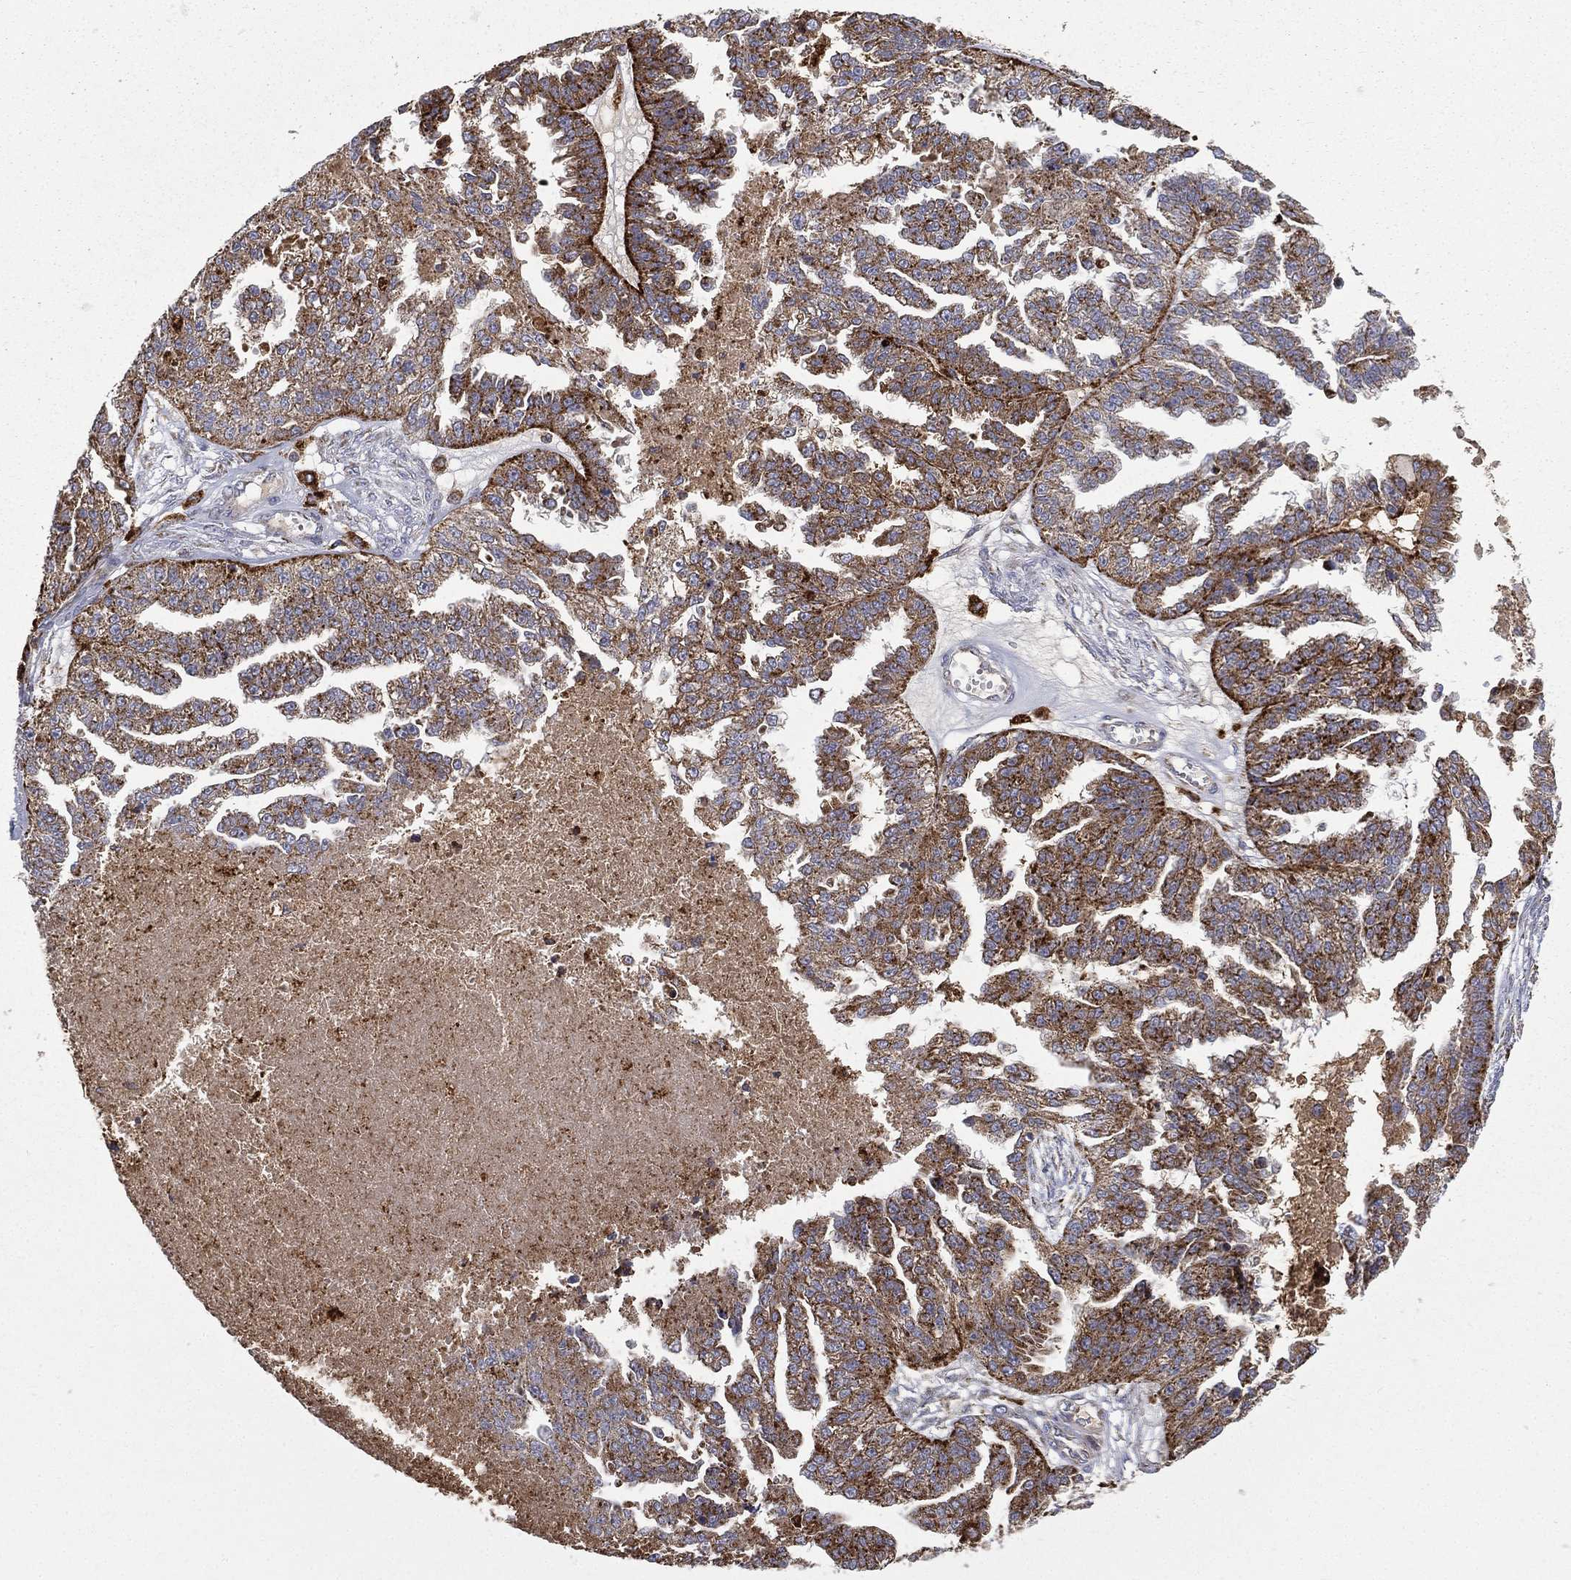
{"staining": {"intensity": "strong", "quantity": "25%-75%", "location": "cytoplasmic/membranous"}, "tissue": "ovarian cancer", "cell_type": "Tumor cells", "image_type": "cancer", "snomed": [{"axis": "morphology", "description": "Cystadenocarcinoma, serous, NOS"}, {"axis": "topography", "description": "Ovary"}], "caption": "Approximately 25%-75% of tumor cells in ovarian cancer (serous cystadenocarcinoma) reveal strong cytoplasmic/membranous protein expression as visualized by brown immunohistochemical staining.", "gene": "RIN3", "patient": {"sex": "female", "age": 58}}